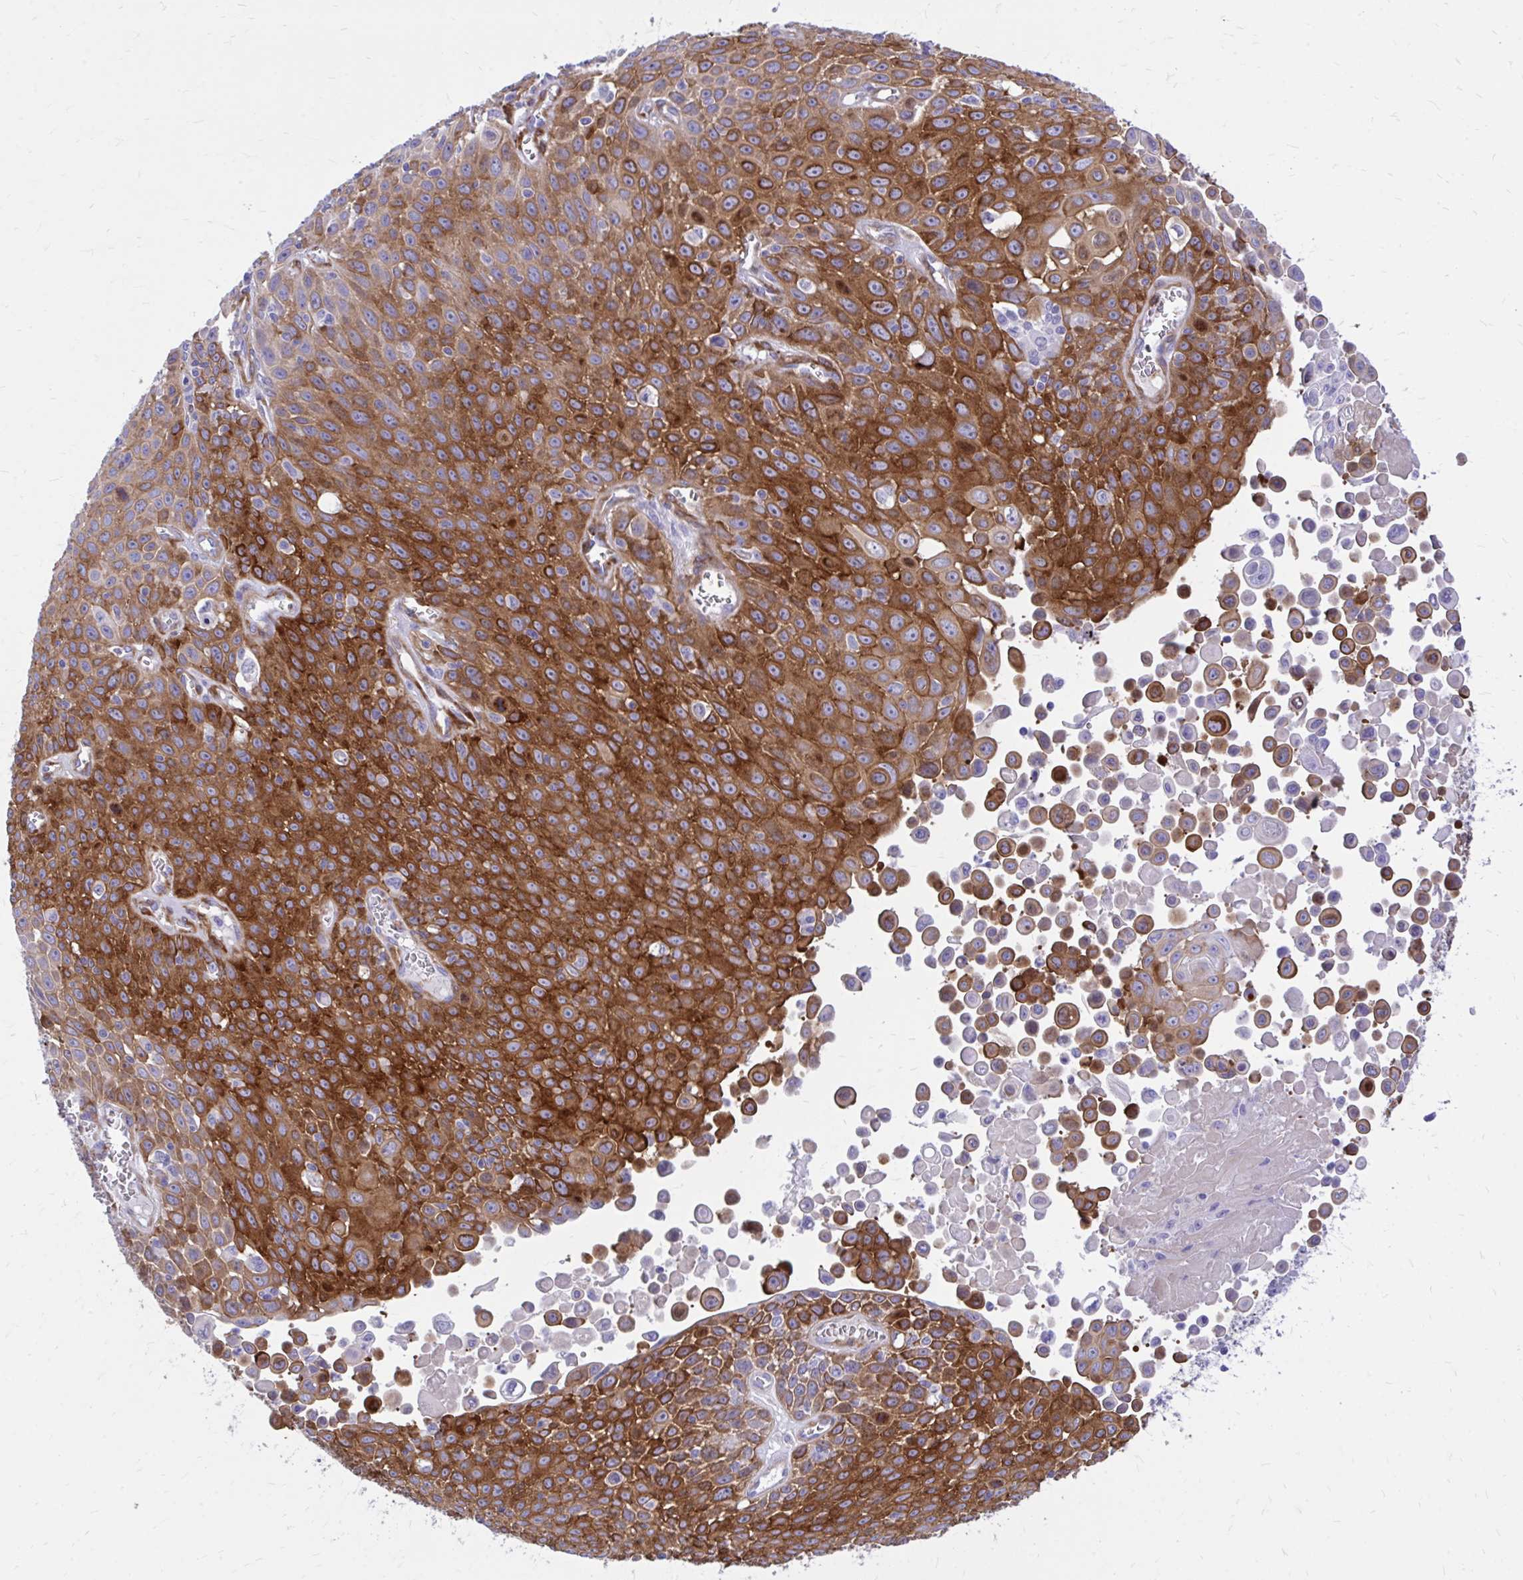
{"staining": {"intensity": "strong", "quantity": ">75%", "location": "cytoplasmic/membranous"}, "tissue": "lung cancer", "cell_type": "Tumor cells", "image_type": "cancer", "snomed": [{"axis": "morphology", "description": "Squamous cell carcinoma, NOS"}, {"axis": "morphology", "description": "Squamous cell carcinoma, metastatic, NOS"}, {"axis": "topography", "description": "Lymph node"}, {"axis": "topography", "description": "Lung"}], "caption": "Strong cytoplasmic/membranous protein staining is seen in approximately >75% of tumor cells in metastatic squamous cell carcinoma (lung).", "gene": "EPB41L1", "patient": {"sex": "female", "age": 62}}